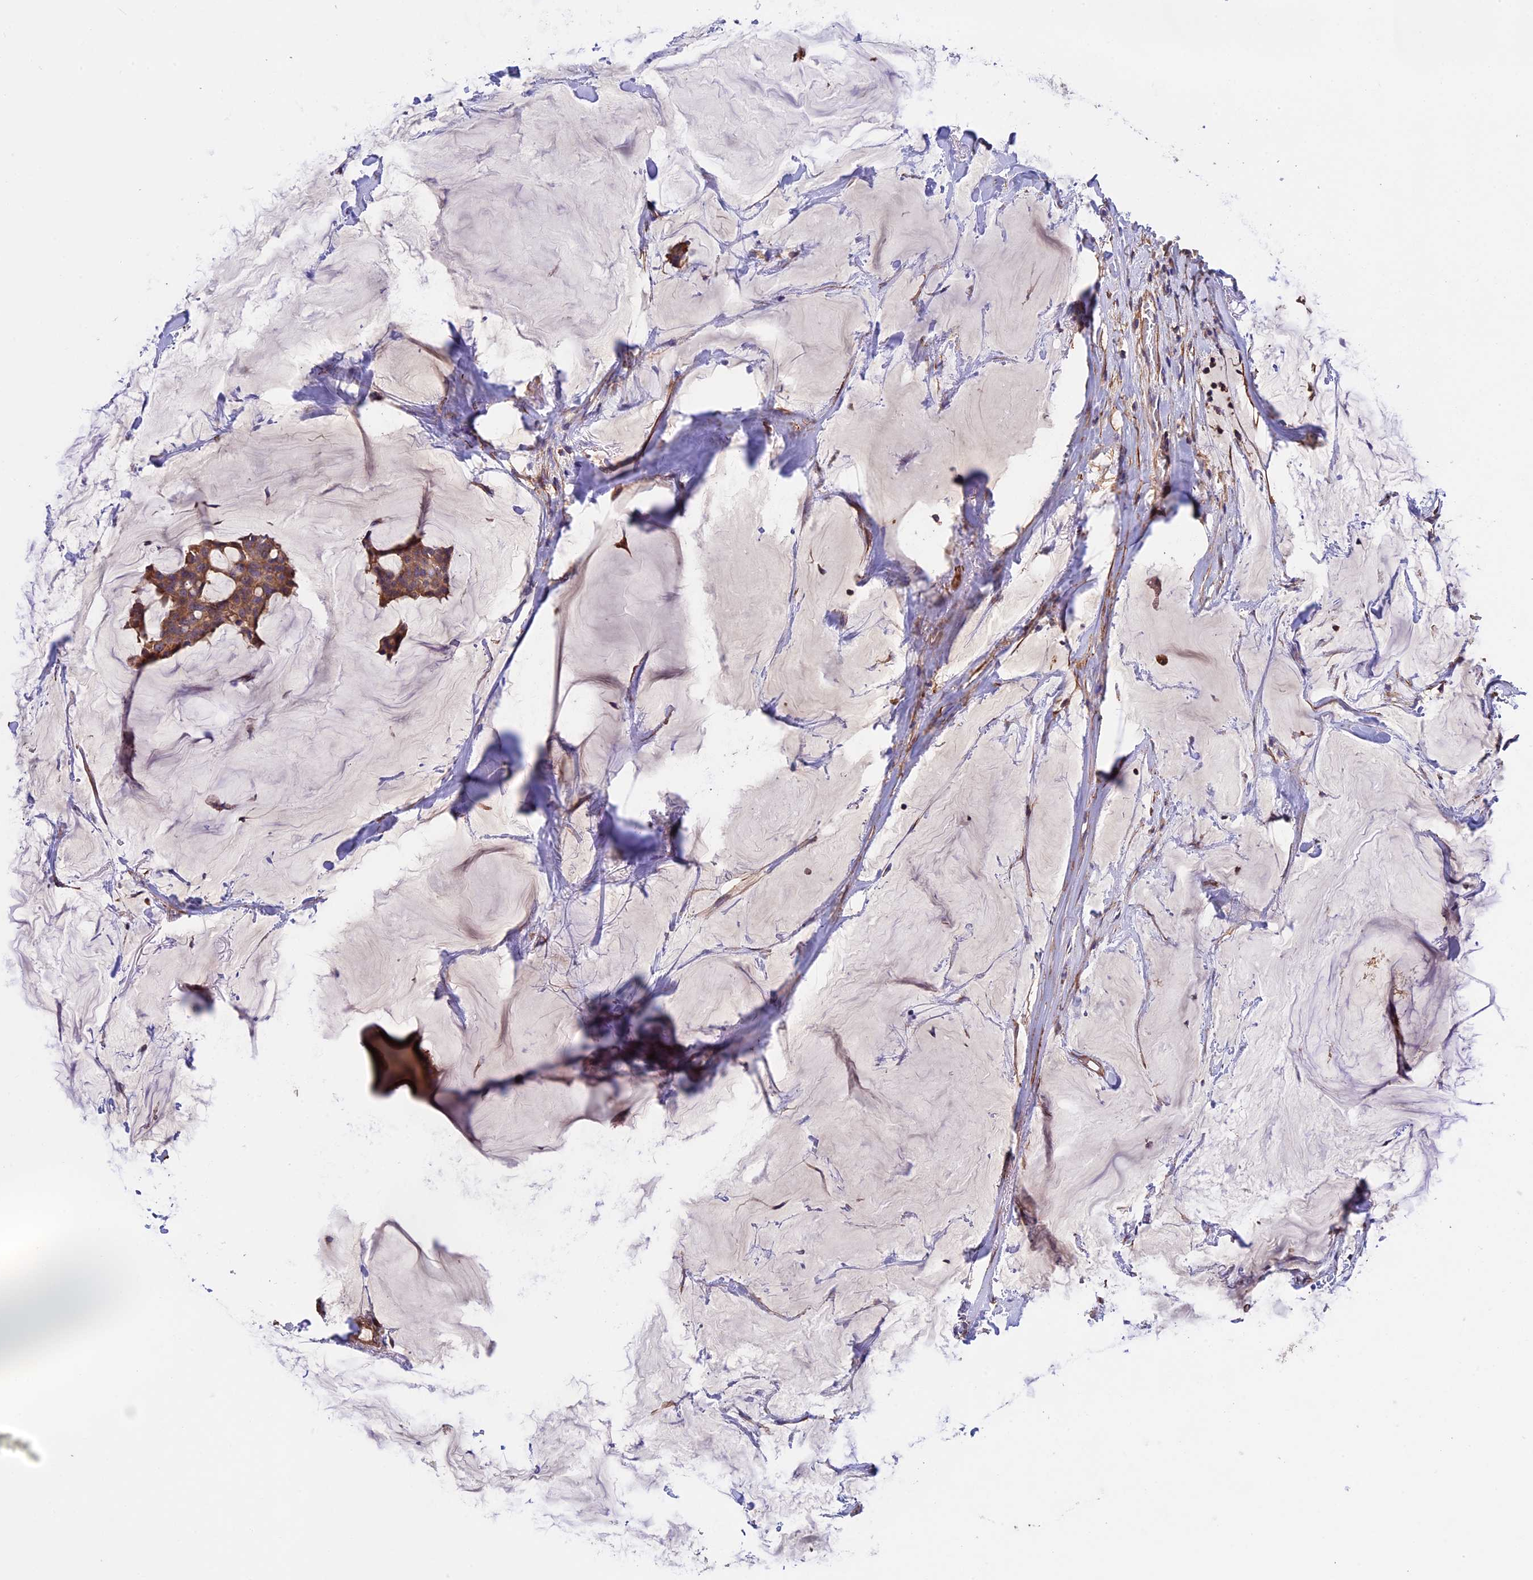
{"staining": {"intensity": "moderate", "quantity": ">75%", "location": "cytoplasmic/membranous"}, "tissue": "breast cancer", "cell_type": "Tumor cells", "image_type": "cancer", "snomed": [{"axis": "morphology", "description": "Duct carcinoma"}, {"axis": "topography", "description": "Breast"}], "caption": "The histopathology image shows immunohistochemical staining of breast infiltrating ductal carcinoma. There is moderate cytoplasmic/membranous staining is present in approximately >75% of tumor cells.", "gene": "SLC9A5", "patient": {"sex": "female", "age": 93}}